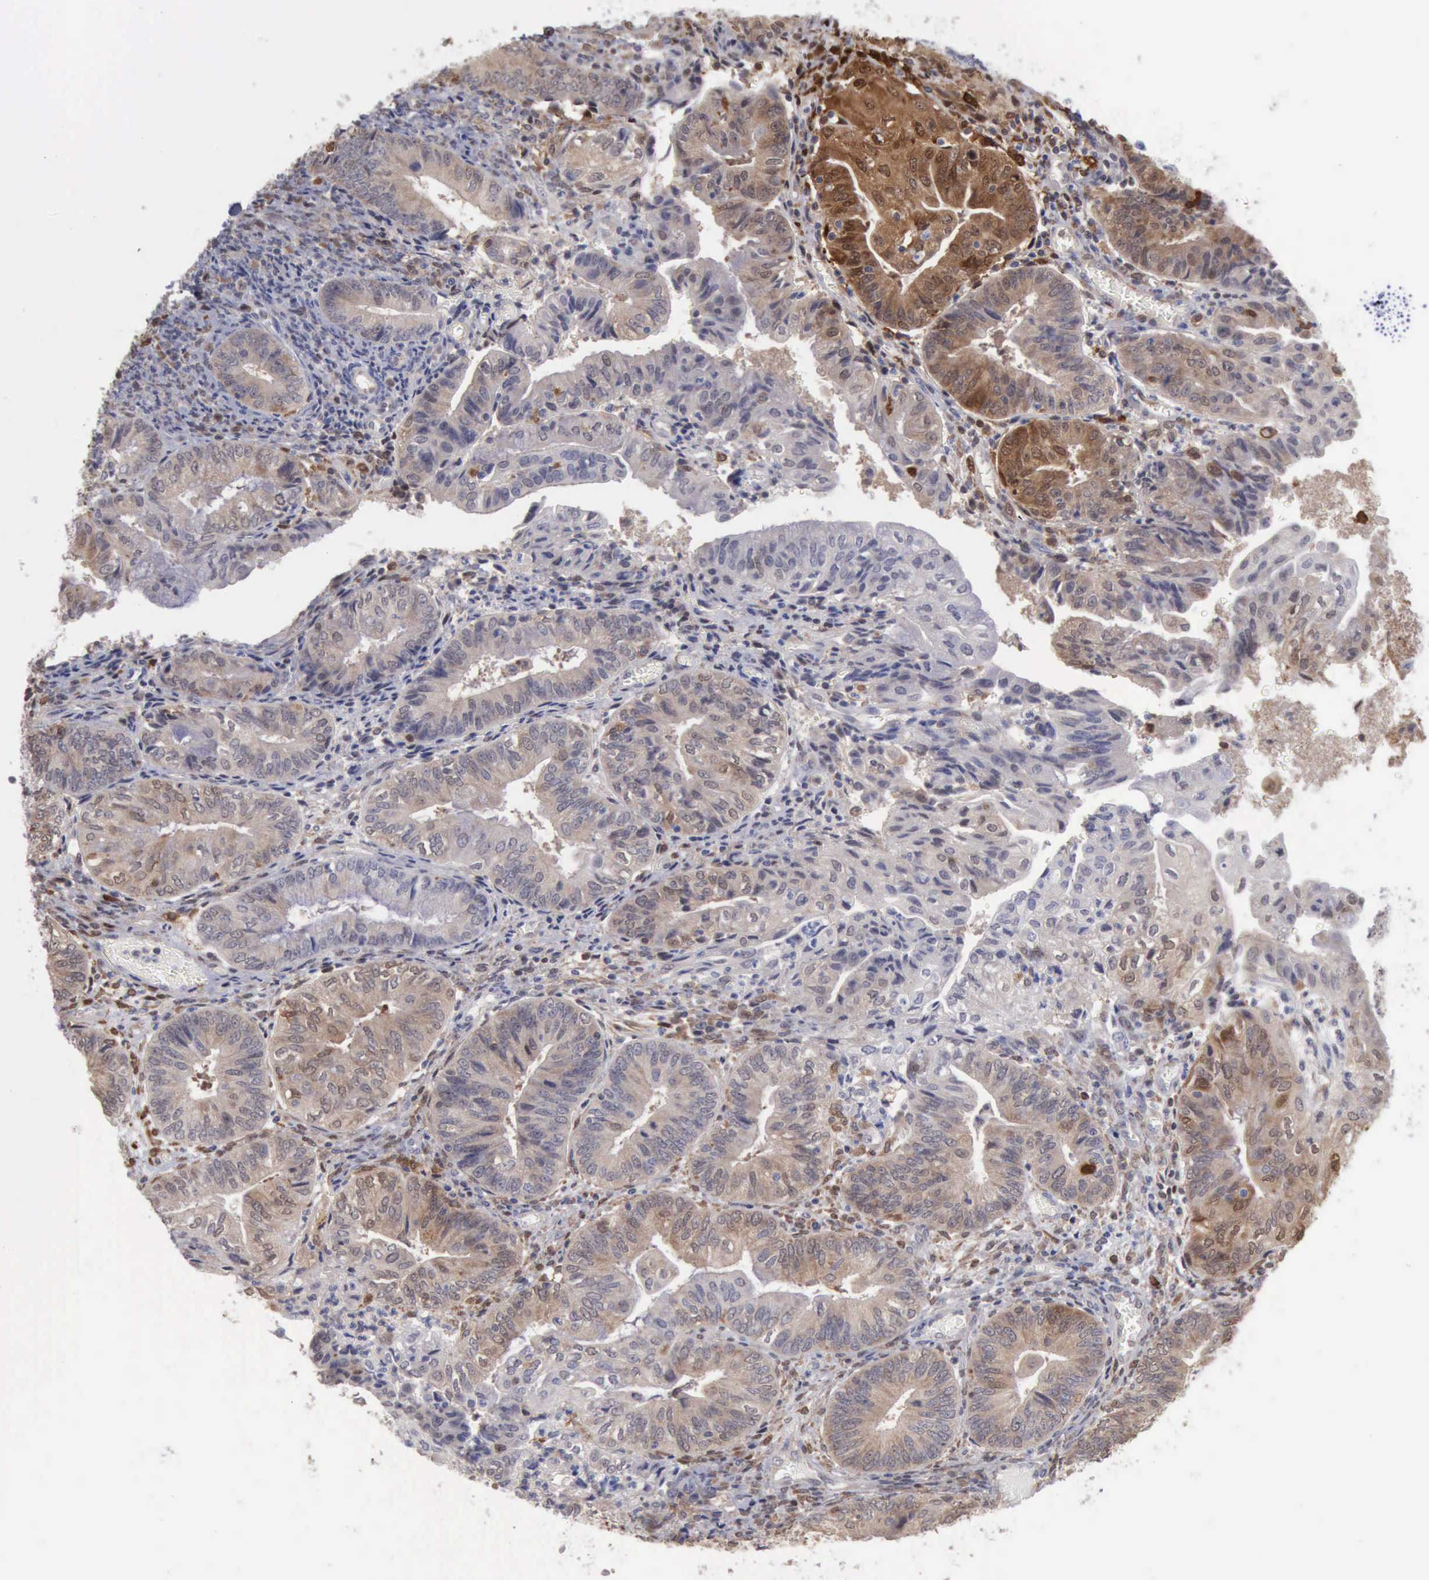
{"staining": {"intensity": "moderate", "quantity": "25%-75%", "location": "cytoplasmic/membranous"}, "tissue": "endometrial cancer", "cell_type": "Tumor cells", "image_type": "cancer", "snomed": [{"axis": "morphology", "description": "Adenocarcinoma, NOS"}, {"axis": "topography", "description": "Endometrium"}], "caption": "Immunohistochemistry (IHC) staining of endometrial cancer (adenocarcinoma), which displays medium levels of moderate cytoplasmic/membranous staining in approximately 25%-75% of tumor cells indicating moderate cytoplasmic/membranous protein positivity. The staining was performed using DAB (3,3'-diaminobenzidine) (brown) for protein detection and nuclei were counterstained in hematoxylin (blue).", "gene": "STAT1", "patient": {"sex": "female", "age": 55}}